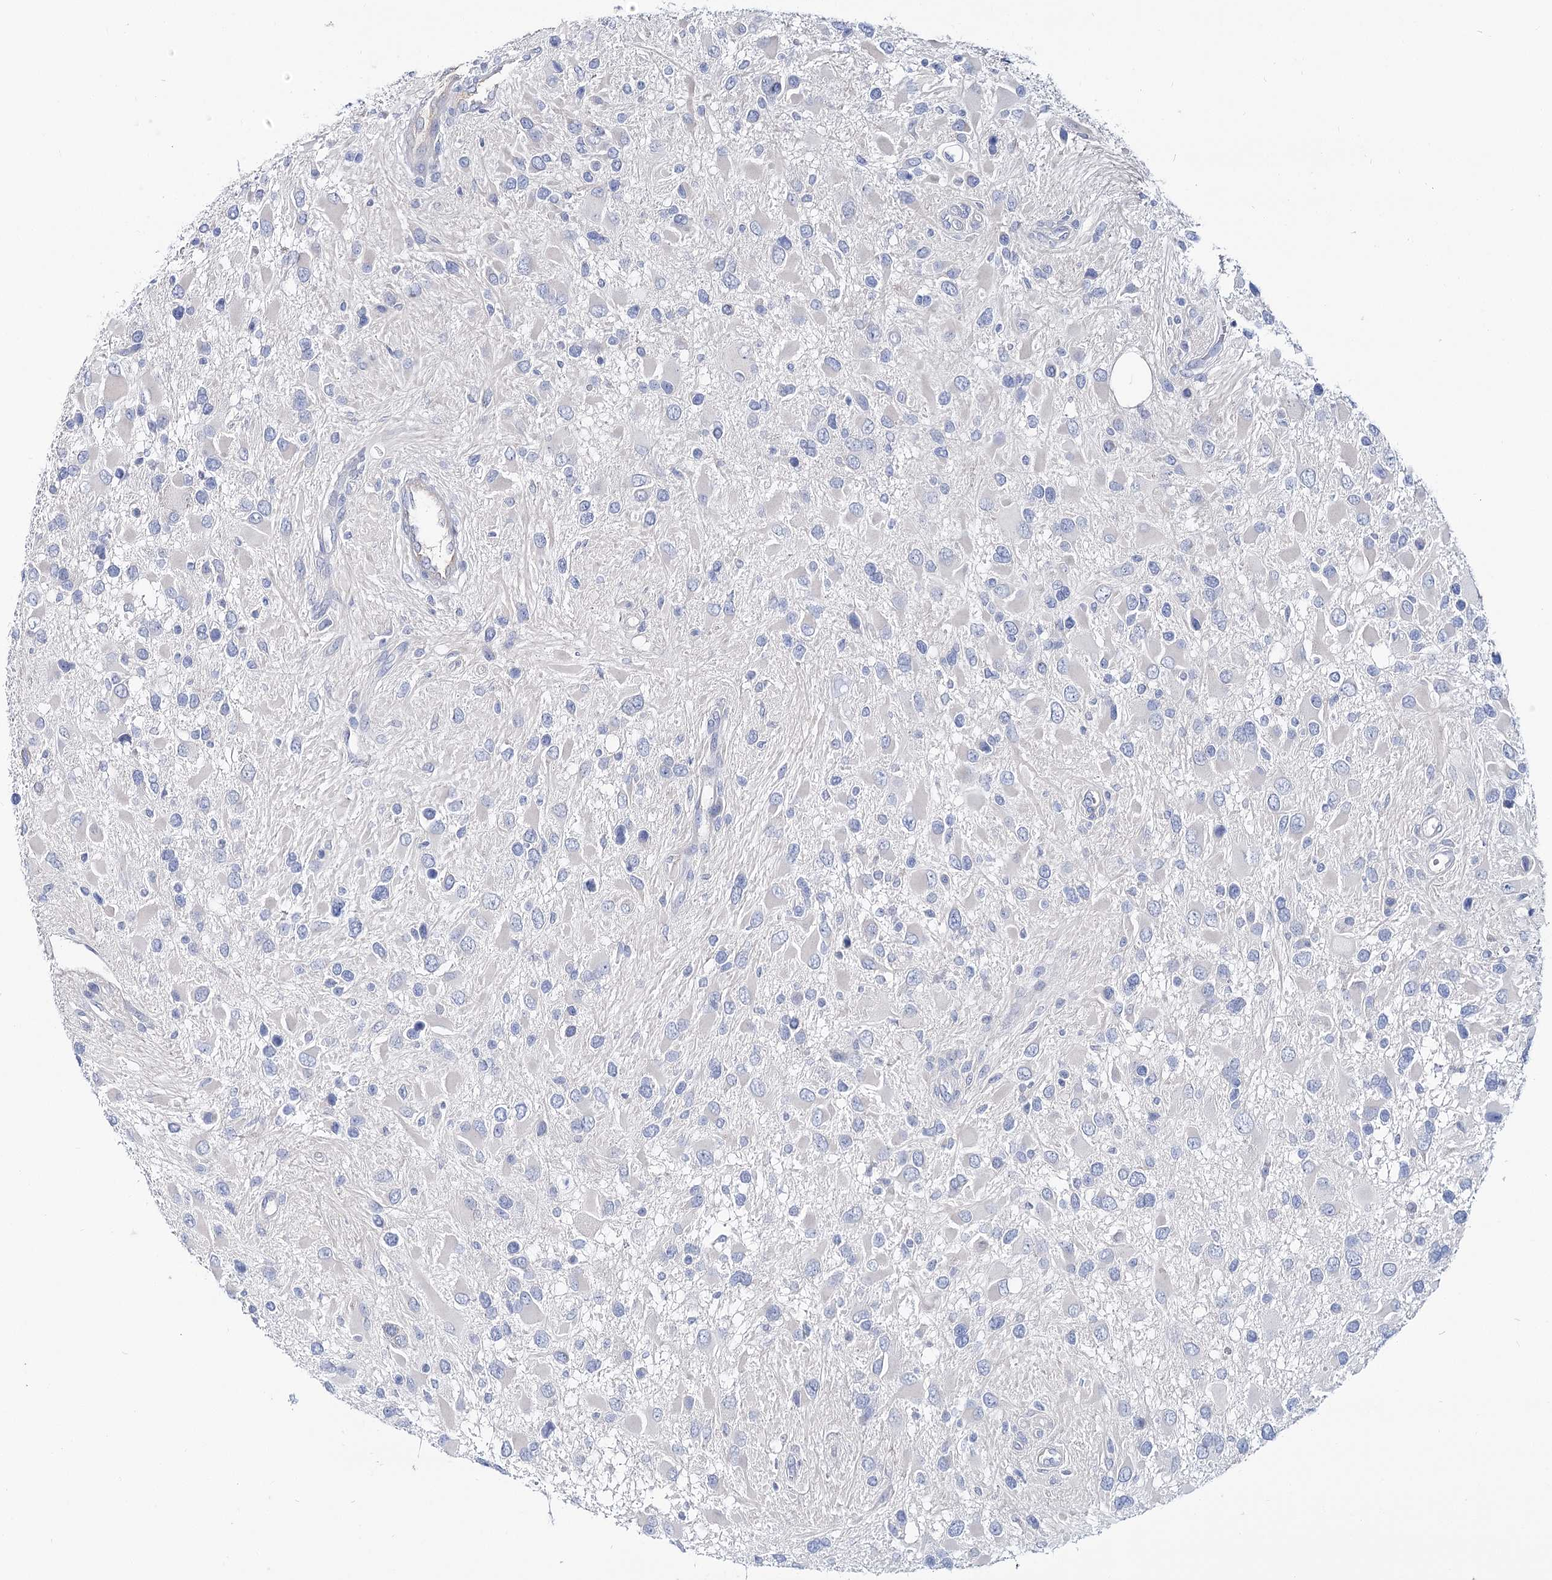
{"staining": {"intensity": "negative", "quantity": "none", "location": "none"}, "tissue": "glioma", "cell_type": "Tumor cells", "image_type": "cancer", "snomed": [{"axis": "morphology", "description": "Glioma, malignant, High grade"}, {"axis": "topography", "description": "Brain"}], "caption": "The micrograph reveals no significant positivity in tumor cells of glioma.", "gene": "UGP2", "patient": {"sex": "male", "age": 53}}